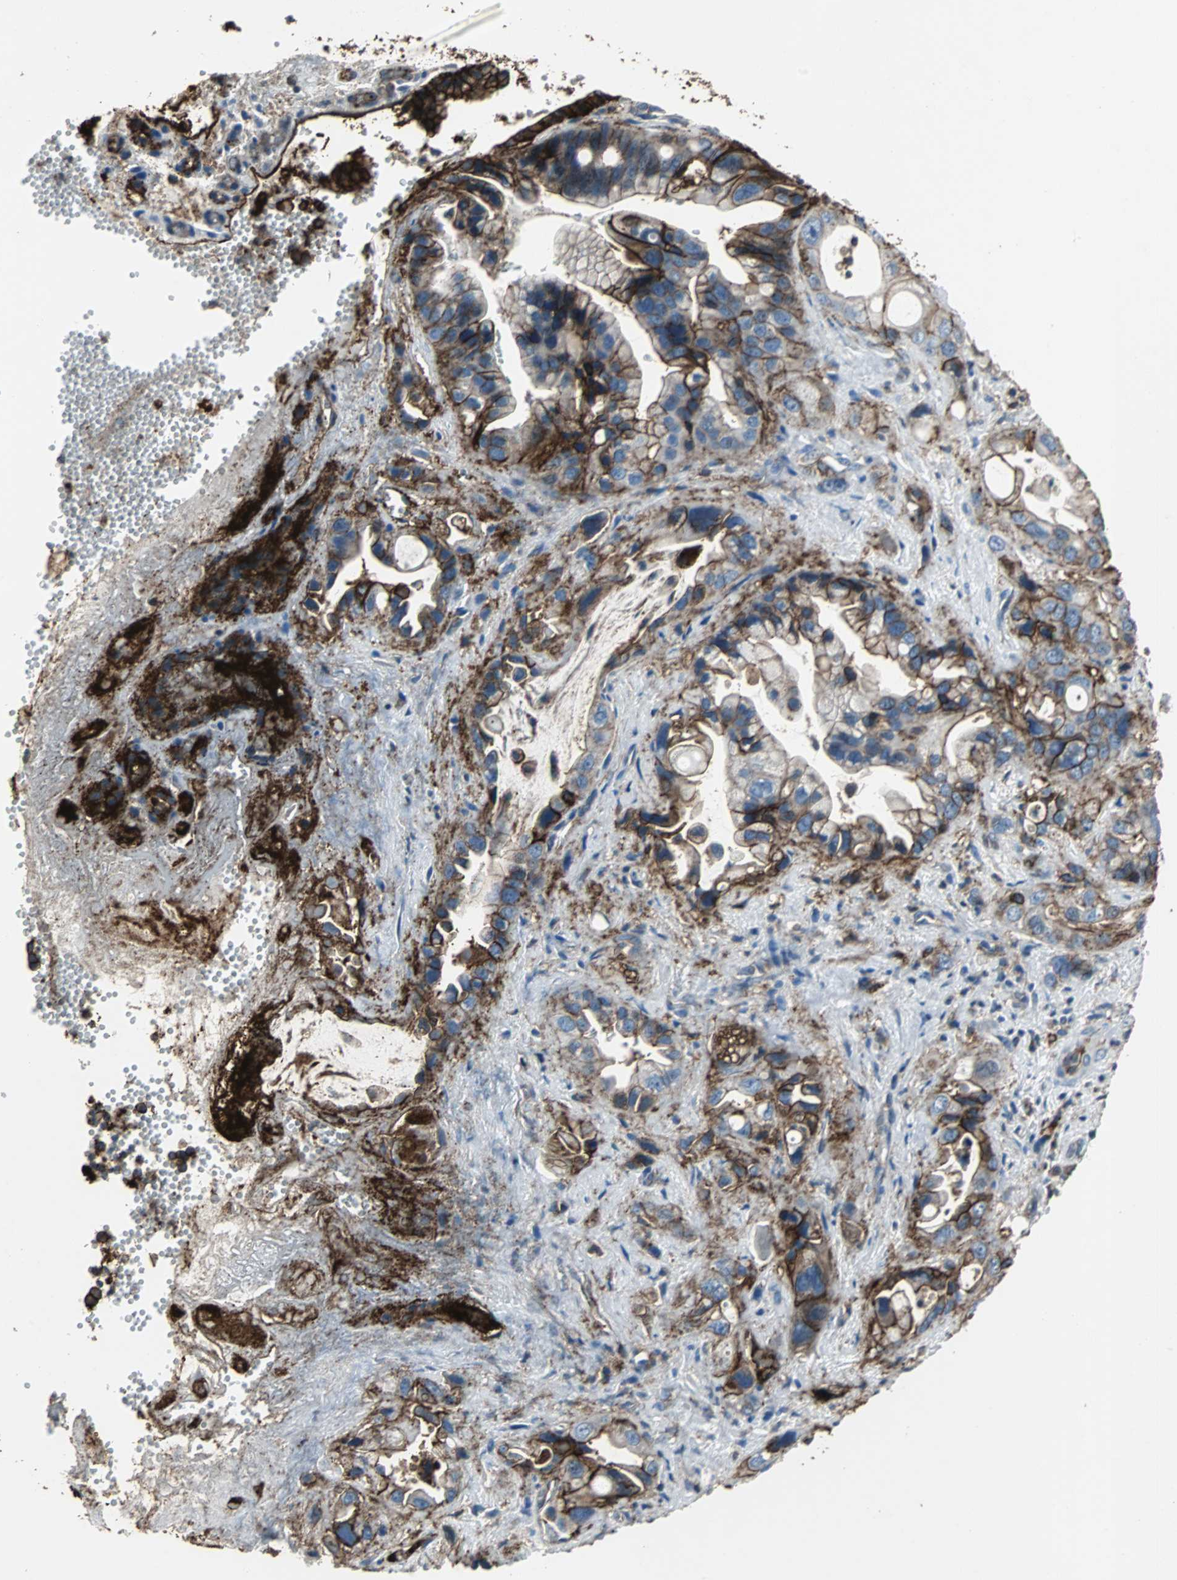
{"staining": {"intensity": "strong", "quantity": ">75%", "location": "cytoplasmic/membranous"}, "tissue": "pancreatic cancer", "cell_type": "Tumor cells", "image_type": "cancer", "snomed": [{"axis": "morphology", "description": "Adenocarcinoma, NOS"}, {"axis": "topography", "description": "Pancreas"}], "caption": "This image demonstrates pancreatic adenocarcinoma stained with immunohistochemistry (IHC) to label a protein in brown. The cytoplasmic/membranous of tumor cells show strong positivity for the protein. Nuclei are counter-stained blue.", "gene": "F11R", "patient": {"sex": "female", "age": 77}}